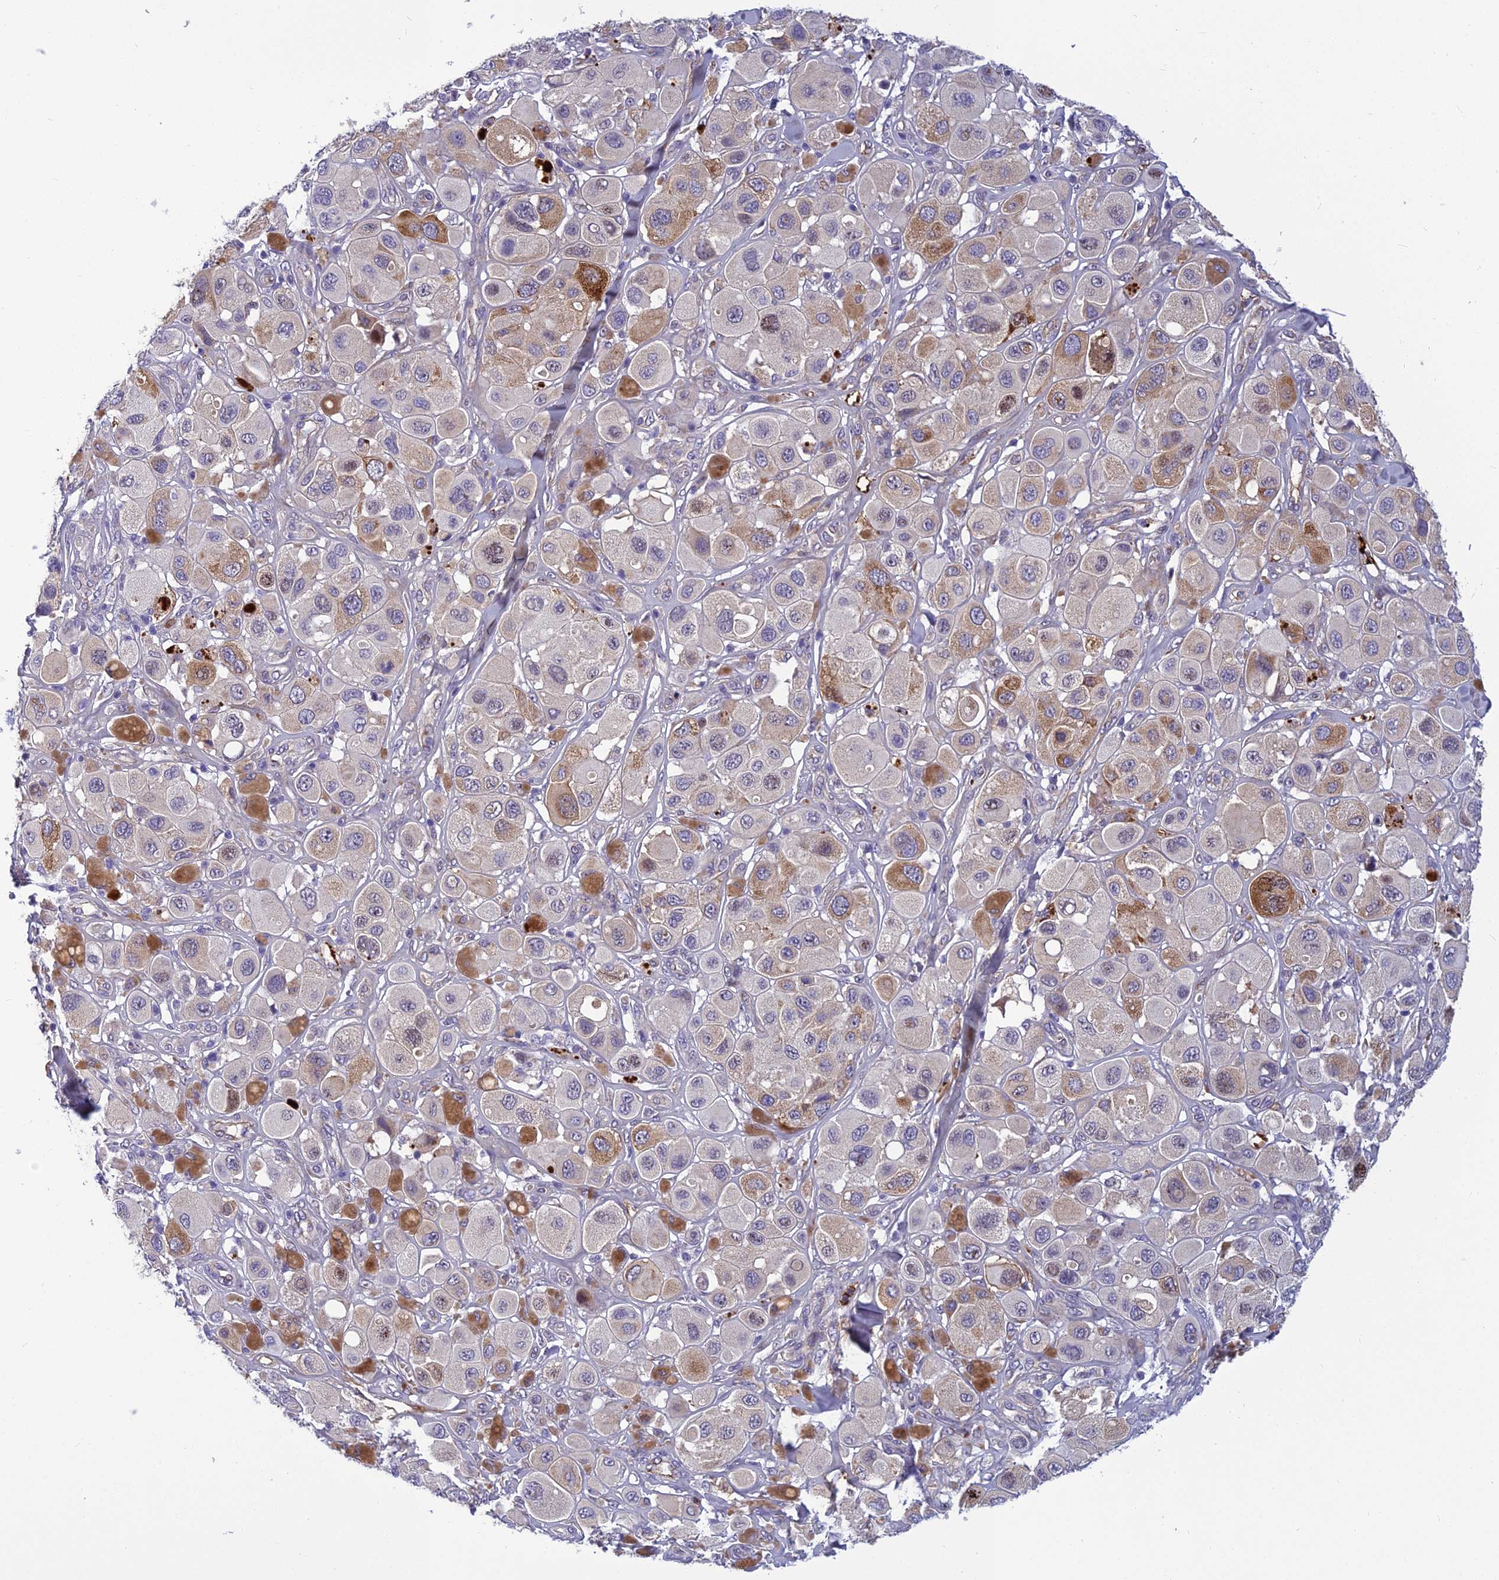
{"staining": {"intensity": "moderate", "quantity": "<25%", "location": "cytoplasmic/membranous"}, "tissue": "melanoma", "cell_type": "Tumor cells", "image_type": "cancer", "snomed": [{"axis": "morphology", "description": "Malignant melanoma, Metastatic site"}, {"axis": "topography", "description": "Skin"}], "caption": "Brown immunohistochemical staining in human malignant melanoma (metastatic site) demonstrates moderate cytoplasmic/membranous expression in approximately <25% of tumor cells. The protein is stained brown, and the nuclei are stained in blue (DAB IHC with brightfield microscopy, high magnification).", "gene": "CLEC11A", "patient": {"sex": "male", "age": 41}}